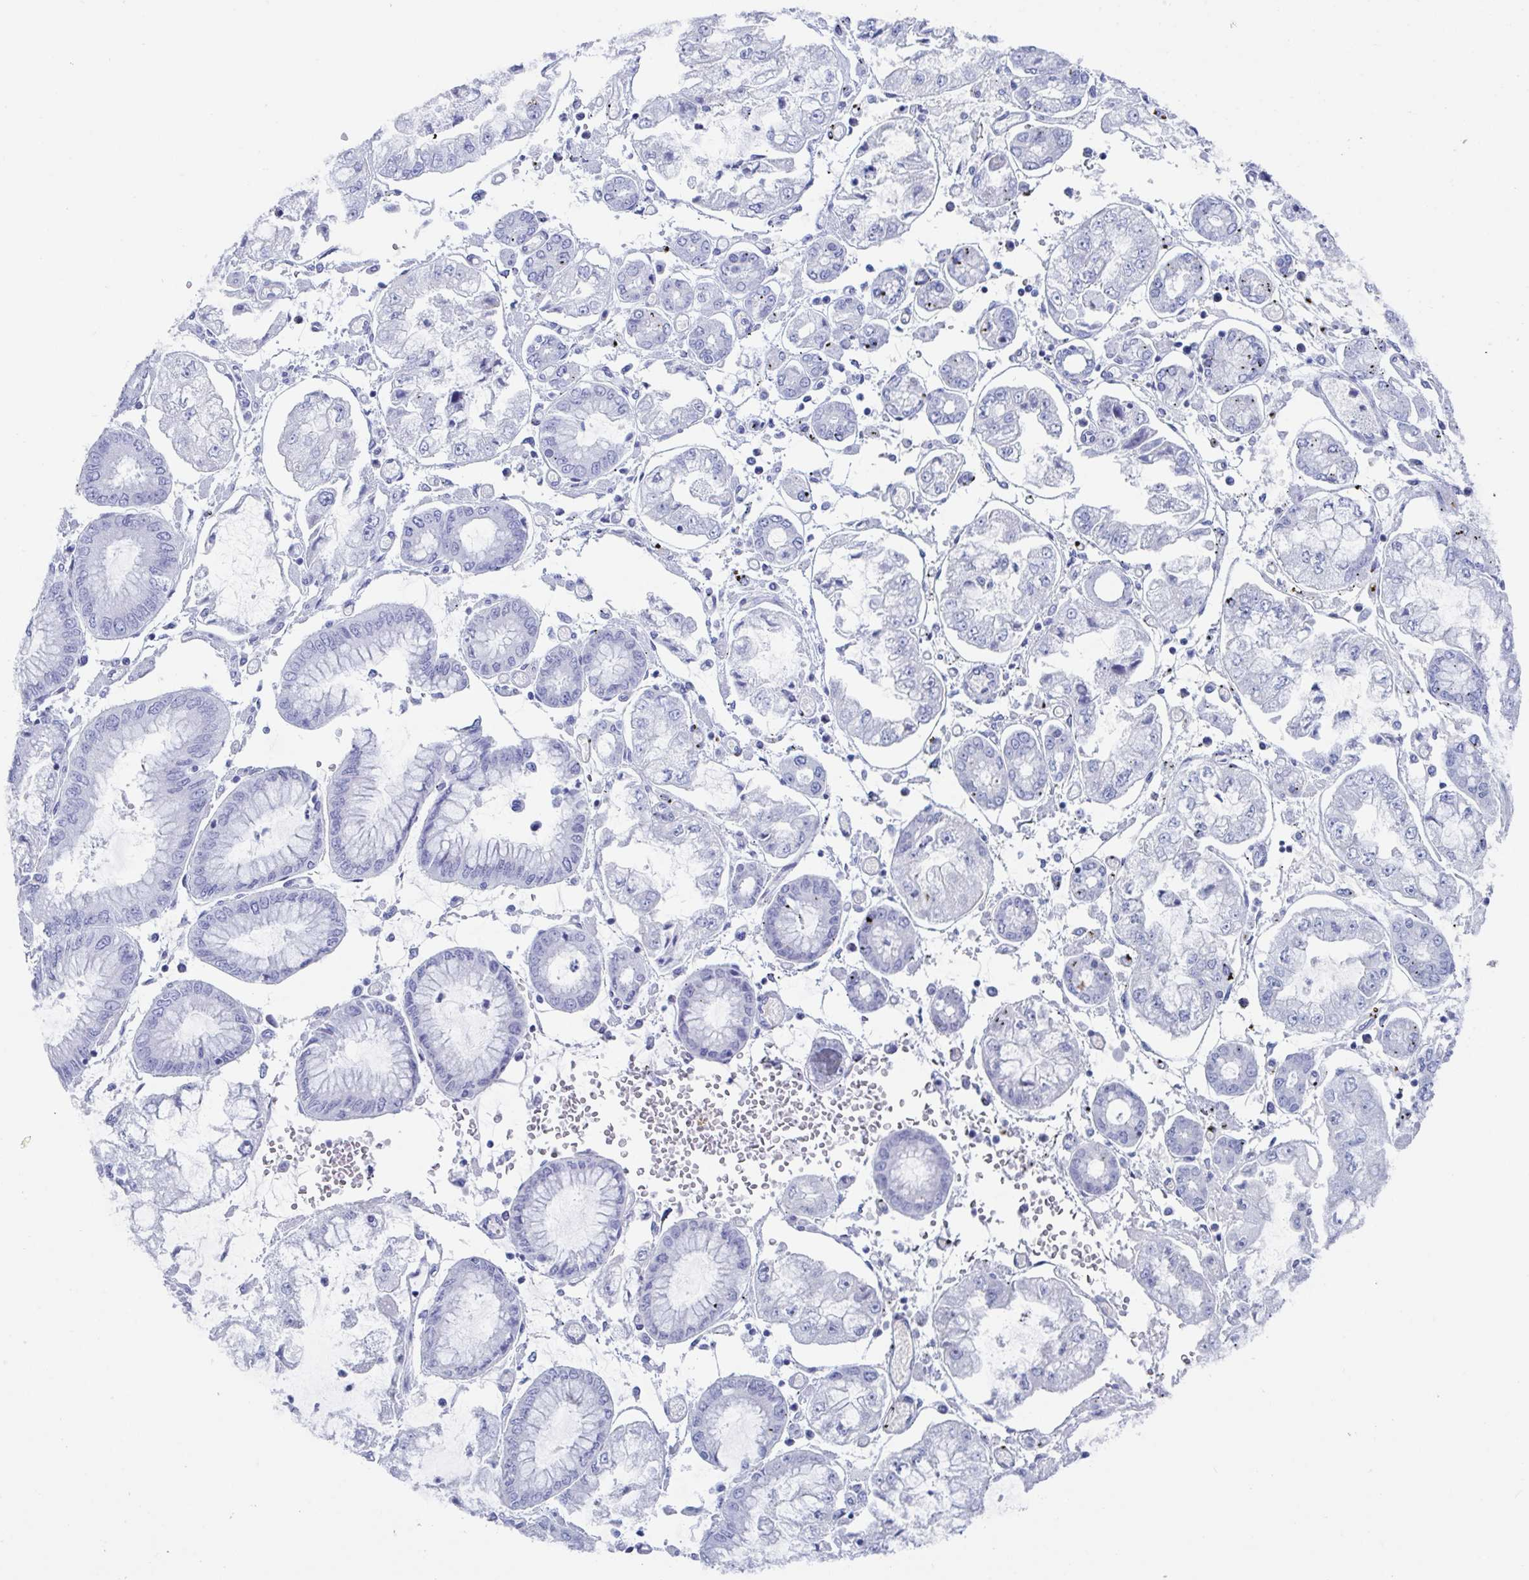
{"staining": {"intensity": "negative", "quantity": "none", "location": "none"}, "tissue": "stomach cancer", "cell_type": "Tumor cells", "image_type": "cancer", "snomed": [{"axis": "morphology", "description": "Adenocarcinoma, NOS"}, {"axis": "topography", "description": "Stomach"}], "caption": "Immunohistochemical staining of human stomach adenocarcinoma shows no significant positivity in tumor cells. (Immunohistochemistry, brightfield microscopy, high magnification).", "gene": "ZPBP", "patient": {"sex": "male", "age": 76}}